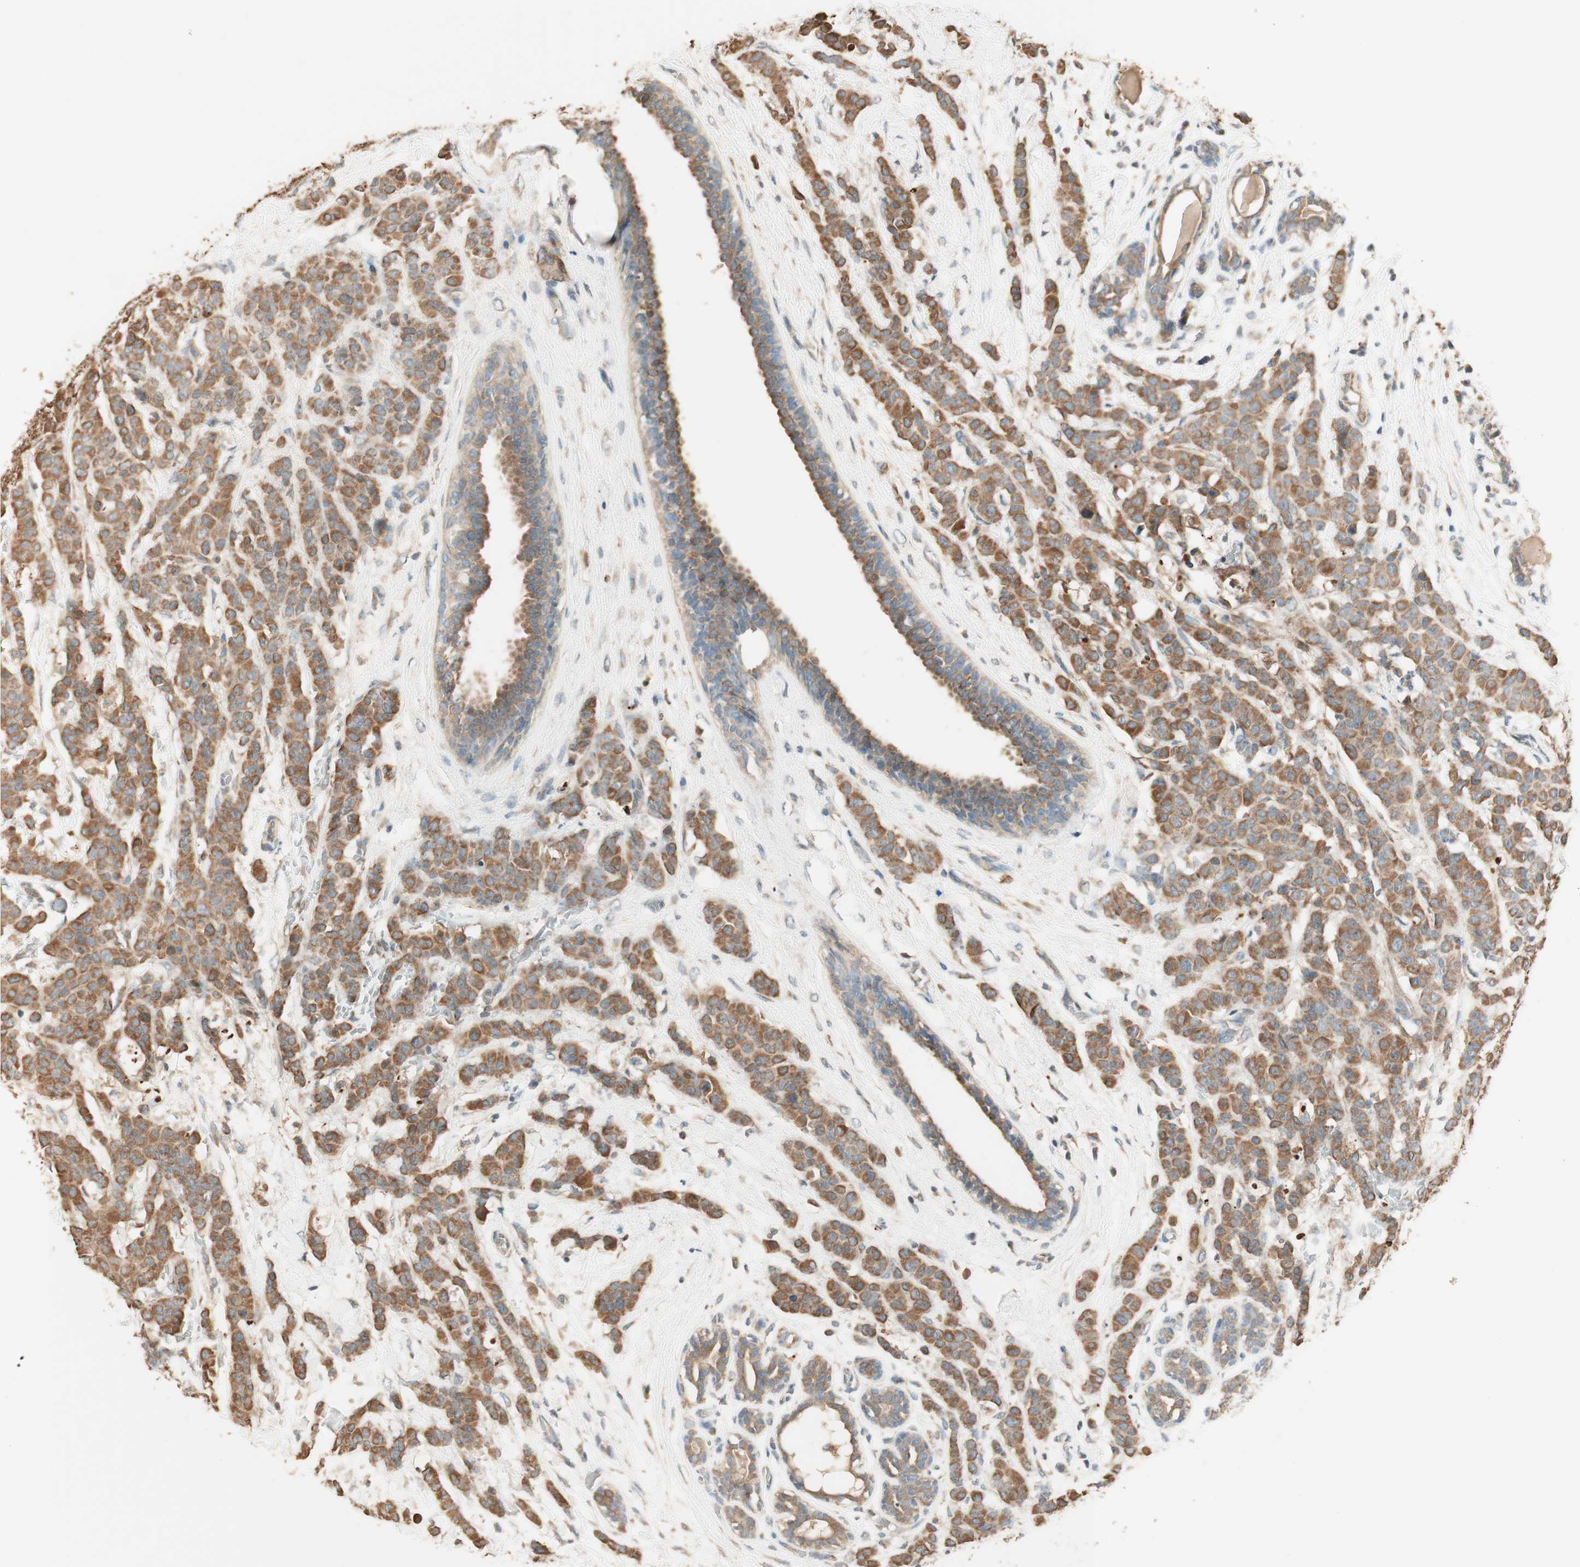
{"staining": {"intensity": "moderate", "quantity": ">75%", "location": "cytoplasmic/membranous"}, "tissue": "breast cancer", "cell_type": "Tumor cells", "image_type": "cancer", "snomed": [{"axis": "morphology", "description": "Normal tissue, NOS"}, {"axis": "morphology", "description": "Duct carcinoma"}, {"axis": "topography", "description": "Breast"}], "caption": "Protein expression analysis of human infiltrating ductal carcinoma (breast) reveals moderate cytoplasmic/membranous expression in approximately >75% of tumor cells.", "gene": "CLCN2", "patient": {"sex": "female", "age": 40}}